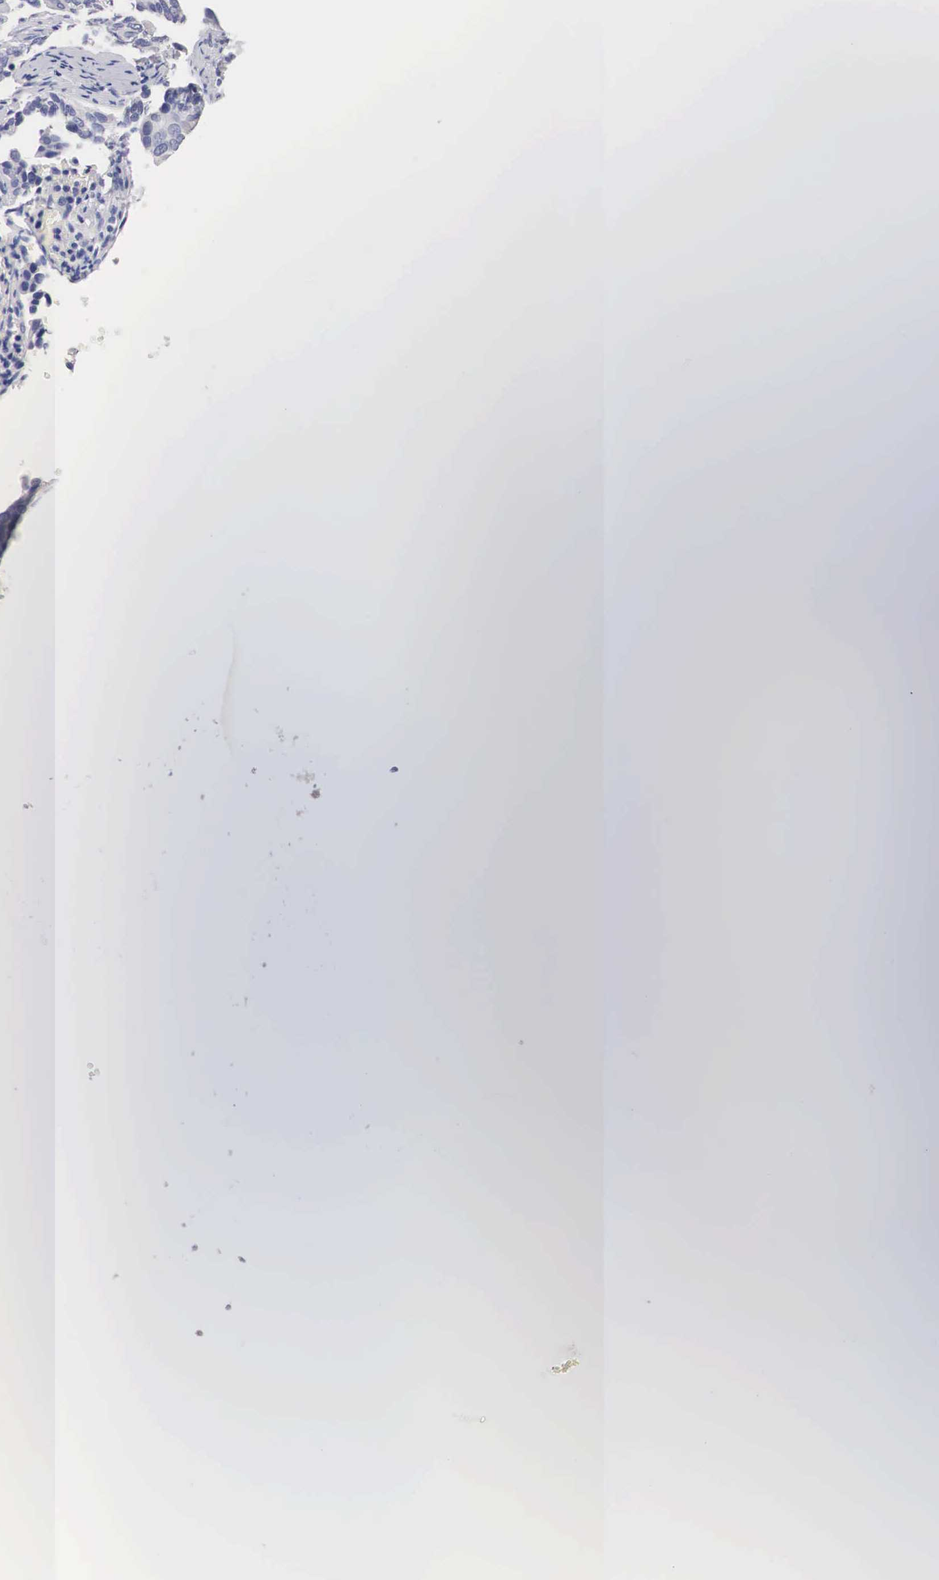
{"staining": {"intensity": "negative", "quantity": "none", "location": "none"}, "tissue": "cervical cancer", "cell_type": "Tumor cells", "image_type": "cancer", "snomed": [{"axis": "morphology", "description": "Squamous cell carcinoma, NOS"}, {"axis": "topography", "description": "Cervix"}], "caption": "A micrograph of cervical squamous cell carcinoma stained for a protein displays no brown staining in tumor cells.", "gene": "ABHD4", "patient": {"sex": "female", "age": 31}}